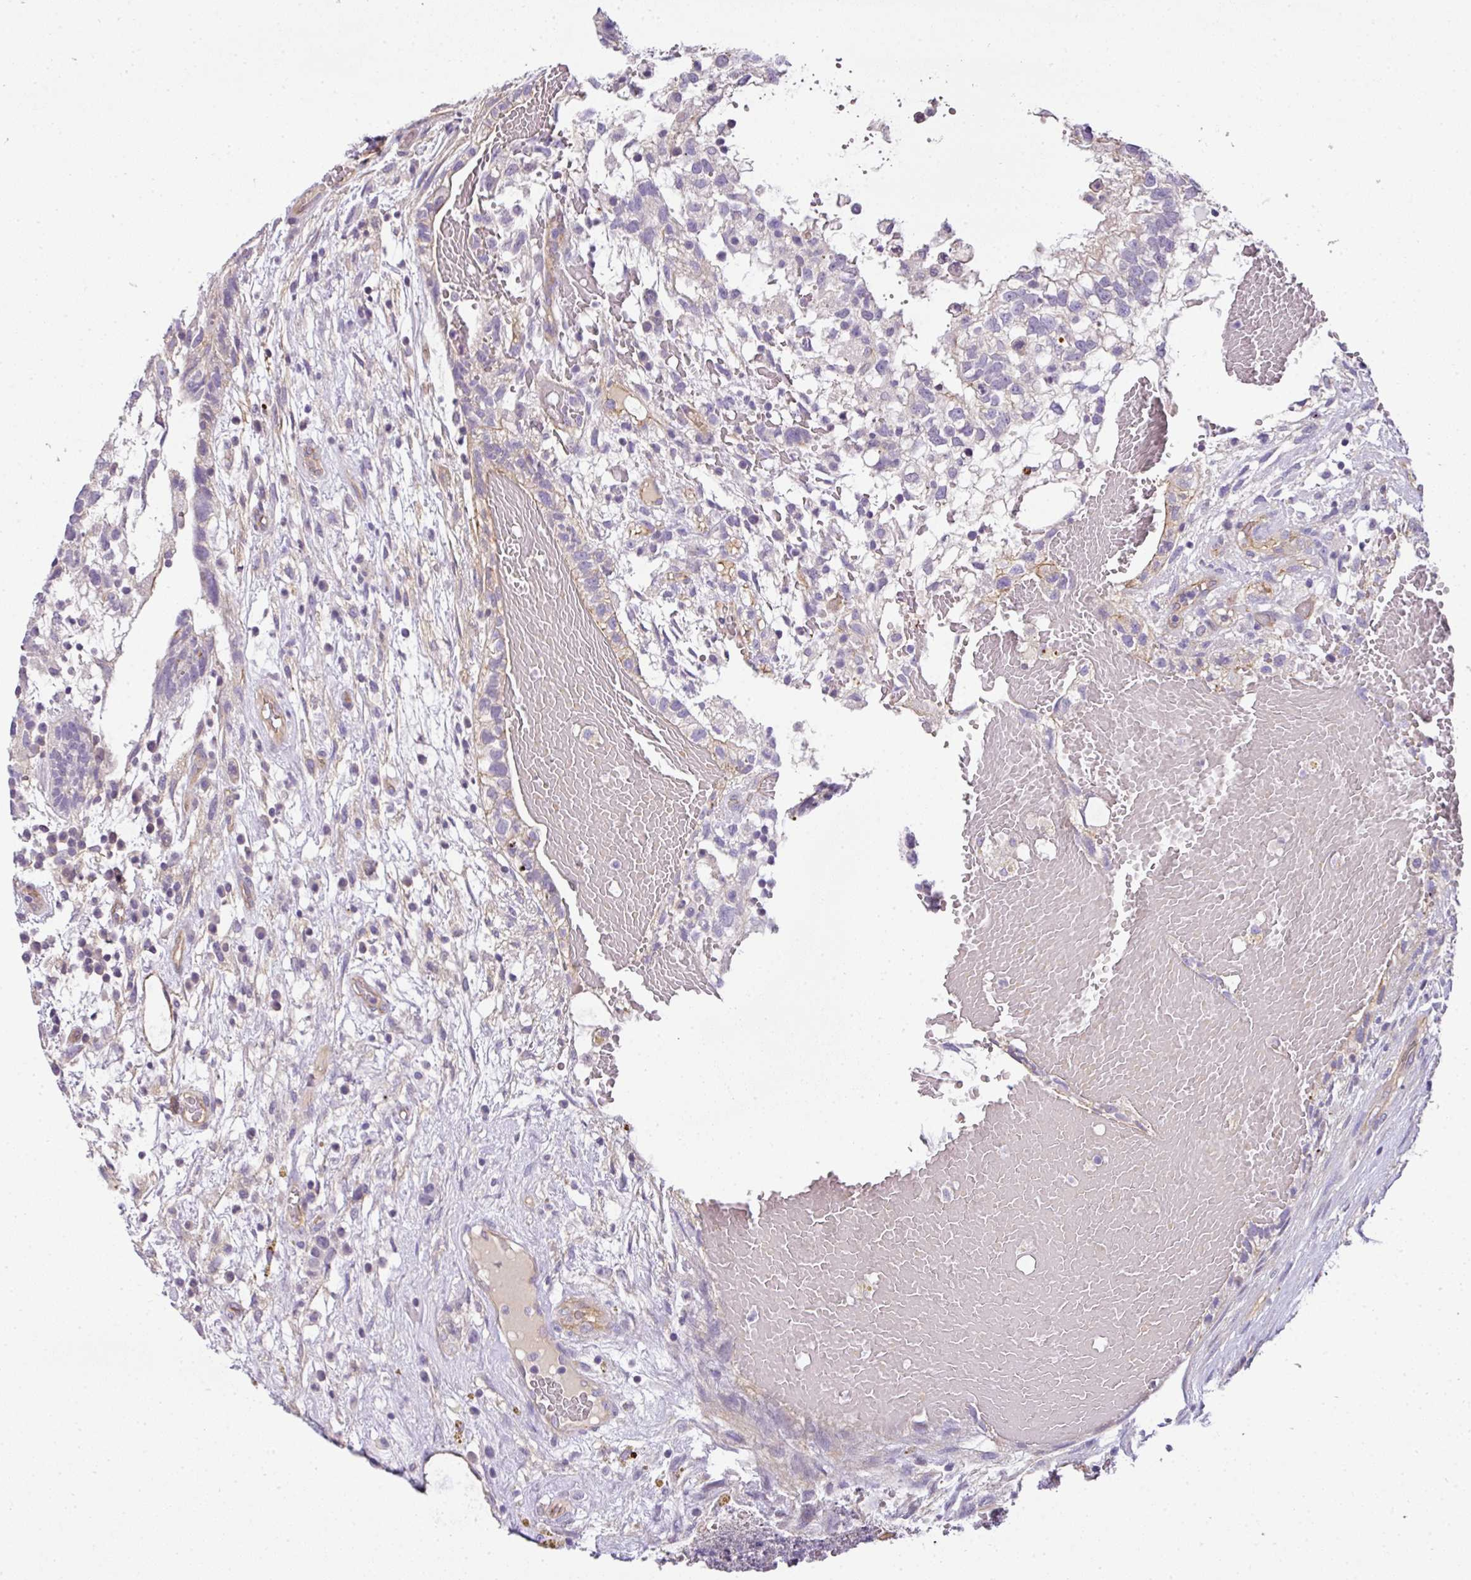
{"staining": {"intensity": "negative", "quantity": "none", "location": "none"}, "tissue": "testis cancer", "cell_type": "Tumor cells", "image_type": "cancer", "snomed": [{"axis": "morphology", "description": "Normal tissue, NOS"}, {"axis": "morphology", "description": "Carcinoma, Embryonal, NOS"}, {"axis": "topography", "description": "Testis"}], "caption": "Immunohistochemical staining of testis cancer (embryonal carcinoma) exhibits no significant expression in tumor cells.", "gene": "OR11H4", "patient": {"sex": "male", "age": 32}}